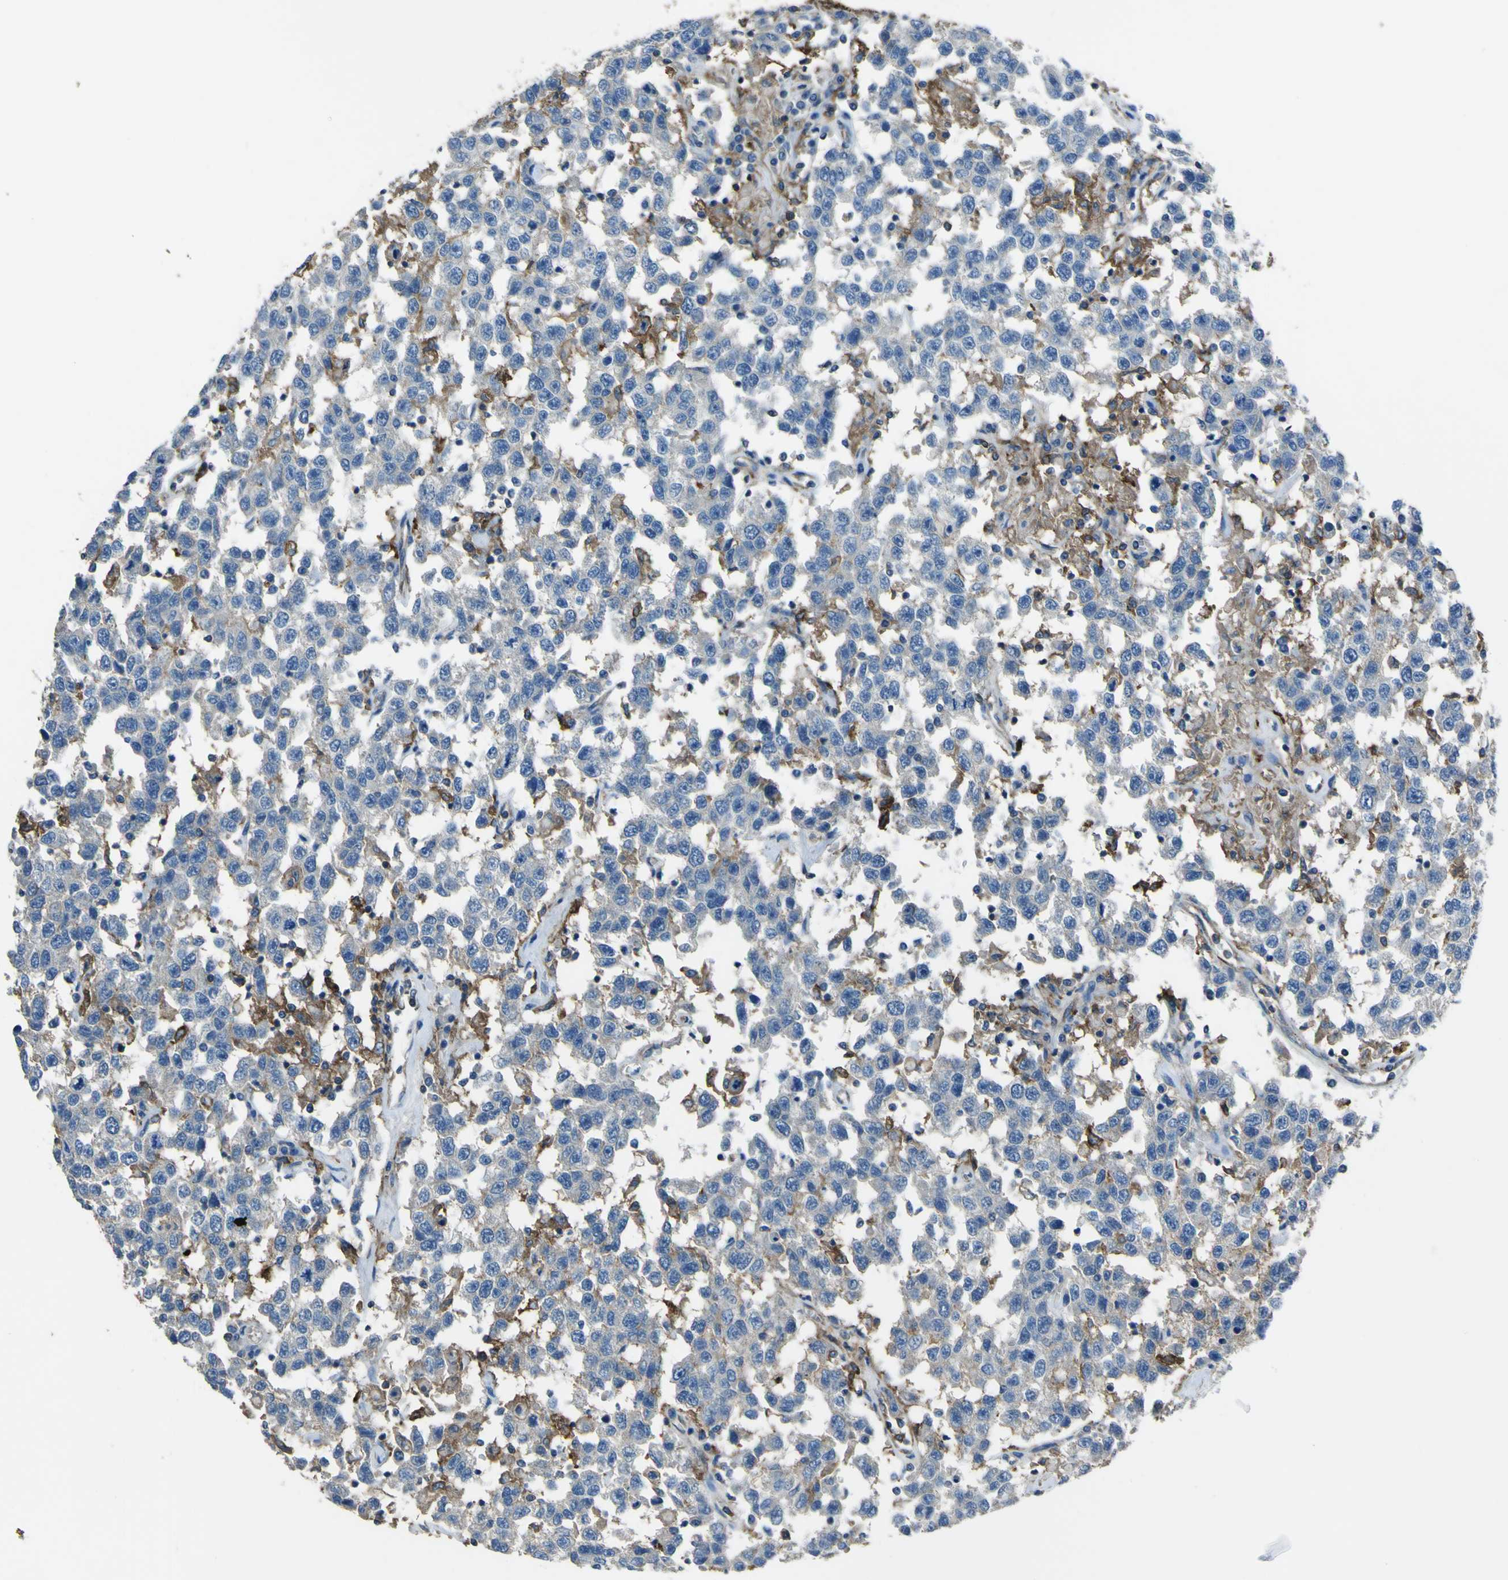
{"staining": {"intensity": "negative", "quantity": "none", "location": "none"}, "tissue": "testis cancer", "cell_type": "Tumor cells", "image_type": "cancer", "snomed": [{"axis": "morphology", "description": "Seminoma, NOS"}, {"axis": "topography", "description": "Testis"}], "caption": "Immunohistochemistry (IHC) micrograph of human testis cancer (seminoma) stained for a protein (brown), which displays no staining in tumor cells.", "gene": "LAIR1", "patient": {"sex": "male", "age": 41}}